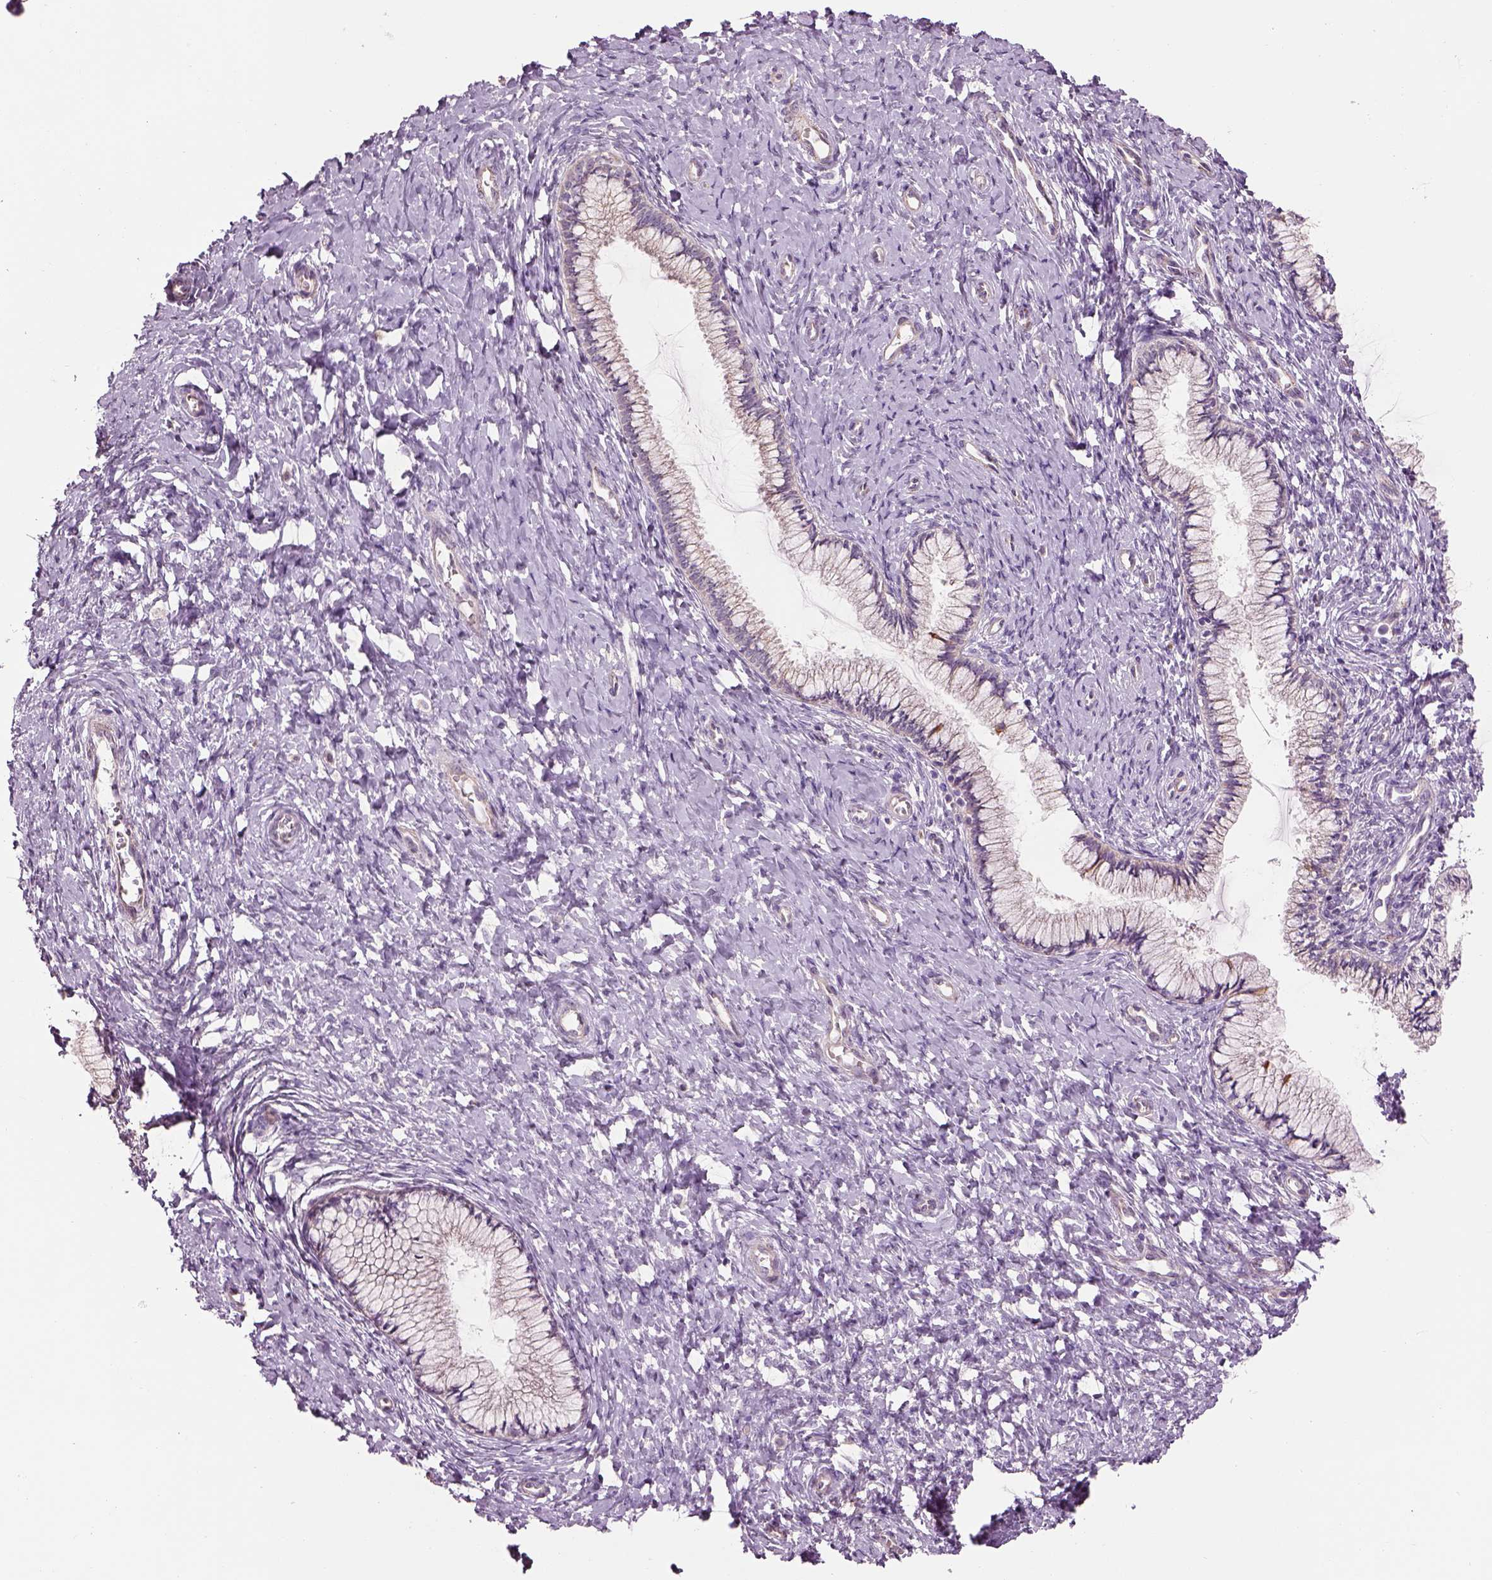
{"staining": {"intensity": "negative", "quantity": "none", "location": "none"}, "tissue": "cervix", "cell_type": "Glandular cells", "image_type": "normal", "snomed": [{"axis": "morphology", "description": "Normal tissue, NOS"}, {"axis": "topography", "description": "Cervix"}], "caption": "DAB immunohistochemical staining of benign human cervix shows no significant positivity in glandular cells.", "gene": "IFT52", "patient": {"sex": "female", "age": 37}}